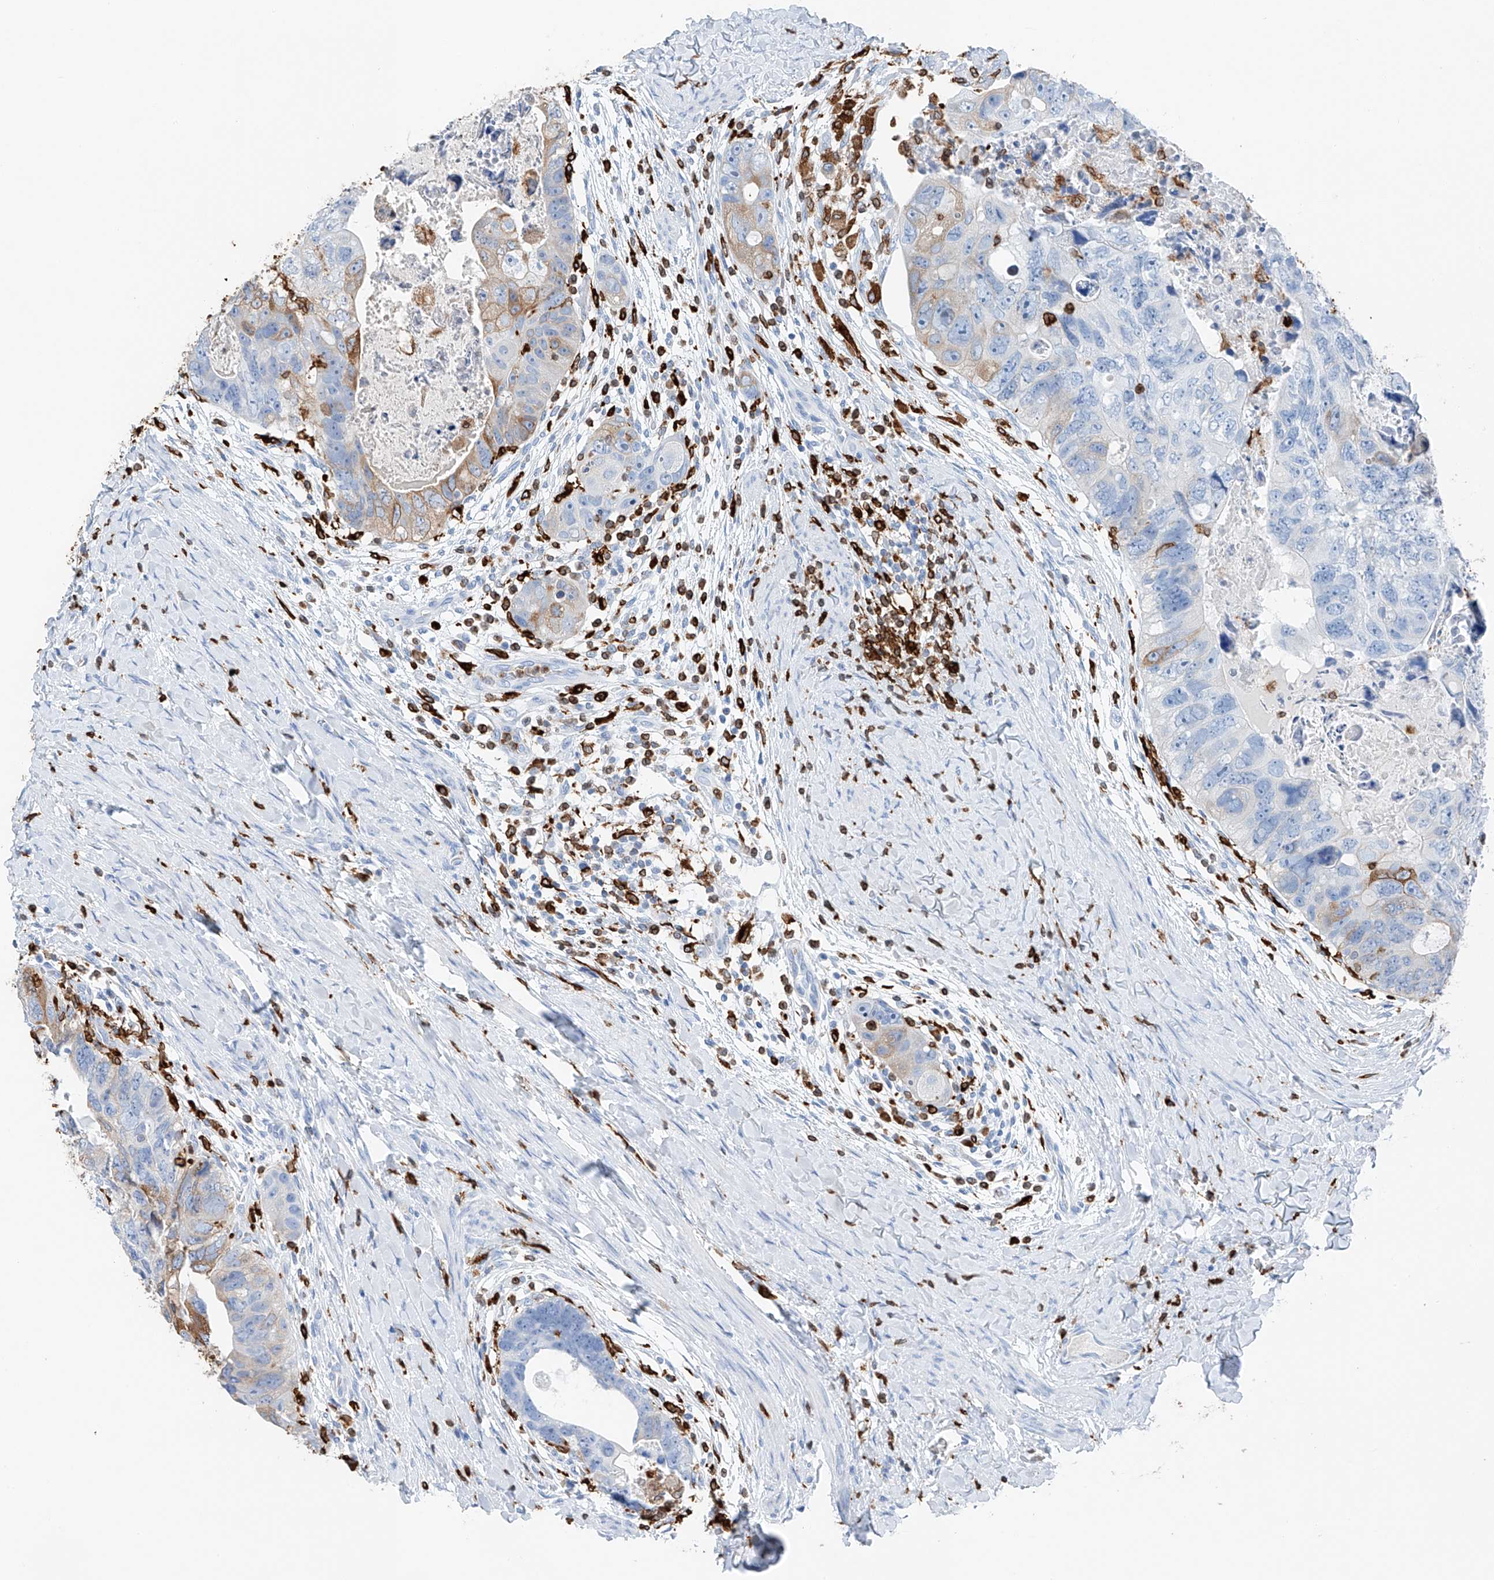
{"staining": {"intensity": "weak", "quantity": "<25%", "location": "cytoplasmic/membranous"}, "tissue": "colorectal cancer", "cell_type": "Tumor cells", "image_type": "cancer", "snomed": [{"axis": "morphology", "description": "Adenocarcinoma, NOS"}, {"axis": "topography", "description": "Rectum"}], "caption": "Immunohistochemistry photomicrograph of neoplastic tissue: human colorectal cancer stained with DAB (3,3'-diaminobenzidine) reveals no significant protein staining in tumor cells. (DAB (3,3'-diaminobenzidine) IHC visualized using brightfield microscopy, high magnification).", "gene": "TBXAS1", "patient": {"sex": "male", "age": 59}}